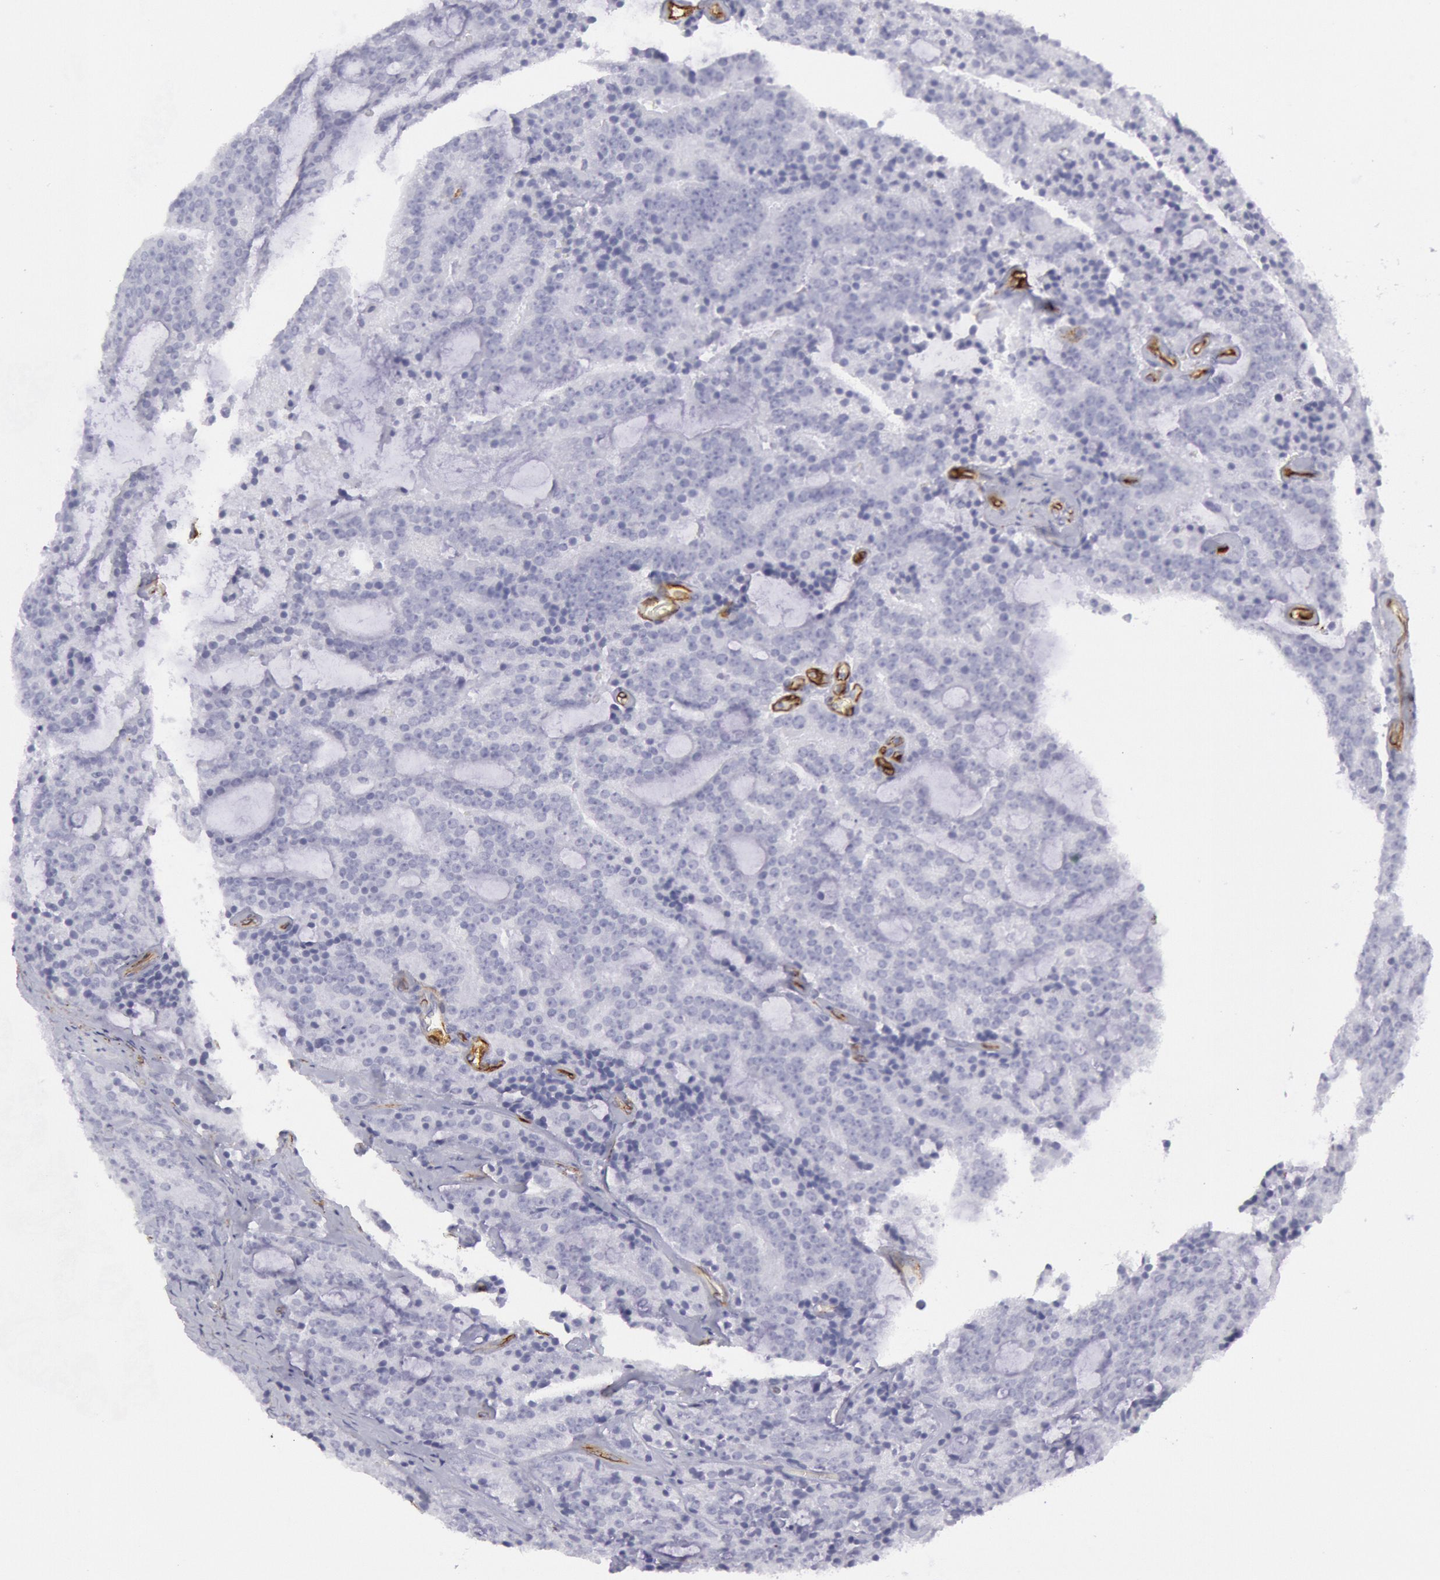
{"staining": {"intensity": "negative", "quantity": "none", "location": "none"}, "tissue": "prostate cancer", "cell_type": "Tumor cells", "image_type": "cancer", "snomed": [{"axis": "morphology", "description": "Adenocarcinoma, Medium grade"}, {"axis": "topography", "description": "Prostate"}], "caption": "Immunohistochemistry (IHC) micrograph of neoplastic tissue: human medium-grade adenocarcinoma (prostate) stained with DAB demonstrates no significant protein positivity in tumor cells.", "gene": "CDH13", "patient": {"sex": "male", "age": 65}}